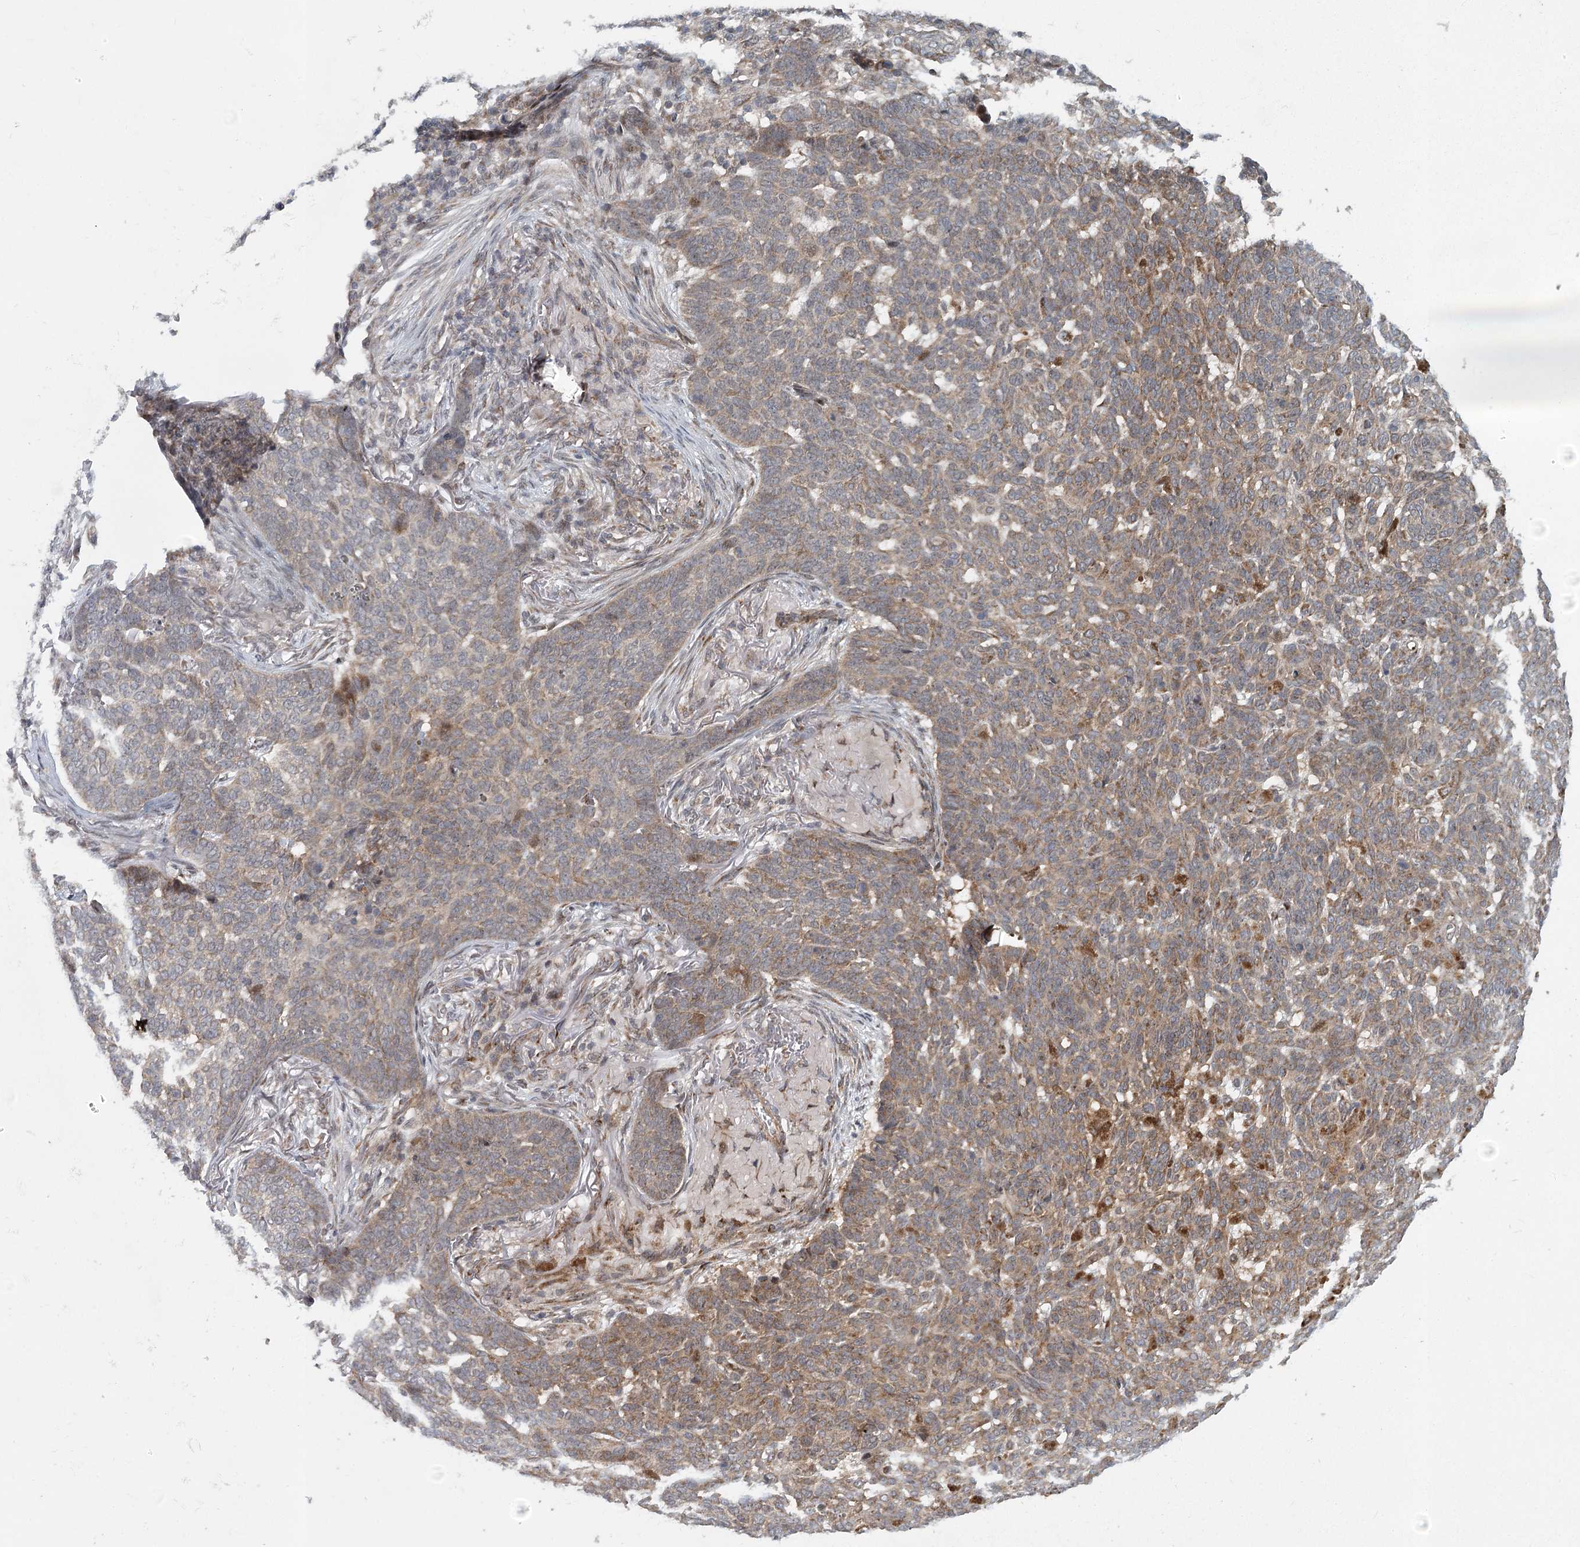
{"staining": {"intensity": "weak", "quantity": ">75%", "location": "cytoplasmic/membranous"}, "tissue": "skin cancer", "cell_type": "Tumor cells", "image_type": "cancer", "snomed": [{"axis": "morphology", "description": "Basal cell carcinoma"}, {"axis": "topography", "description": "Skin"}], "caption": "Weak cytoplasmic/membranous protein expression is present in approximately >75% of tumor cells in basal cell carcinoma (skin). (DAB = brown stain, brightfield microscopy at high magnification).", "gene": "IFT46", "patient": {"sex": "male", "age": 85}}